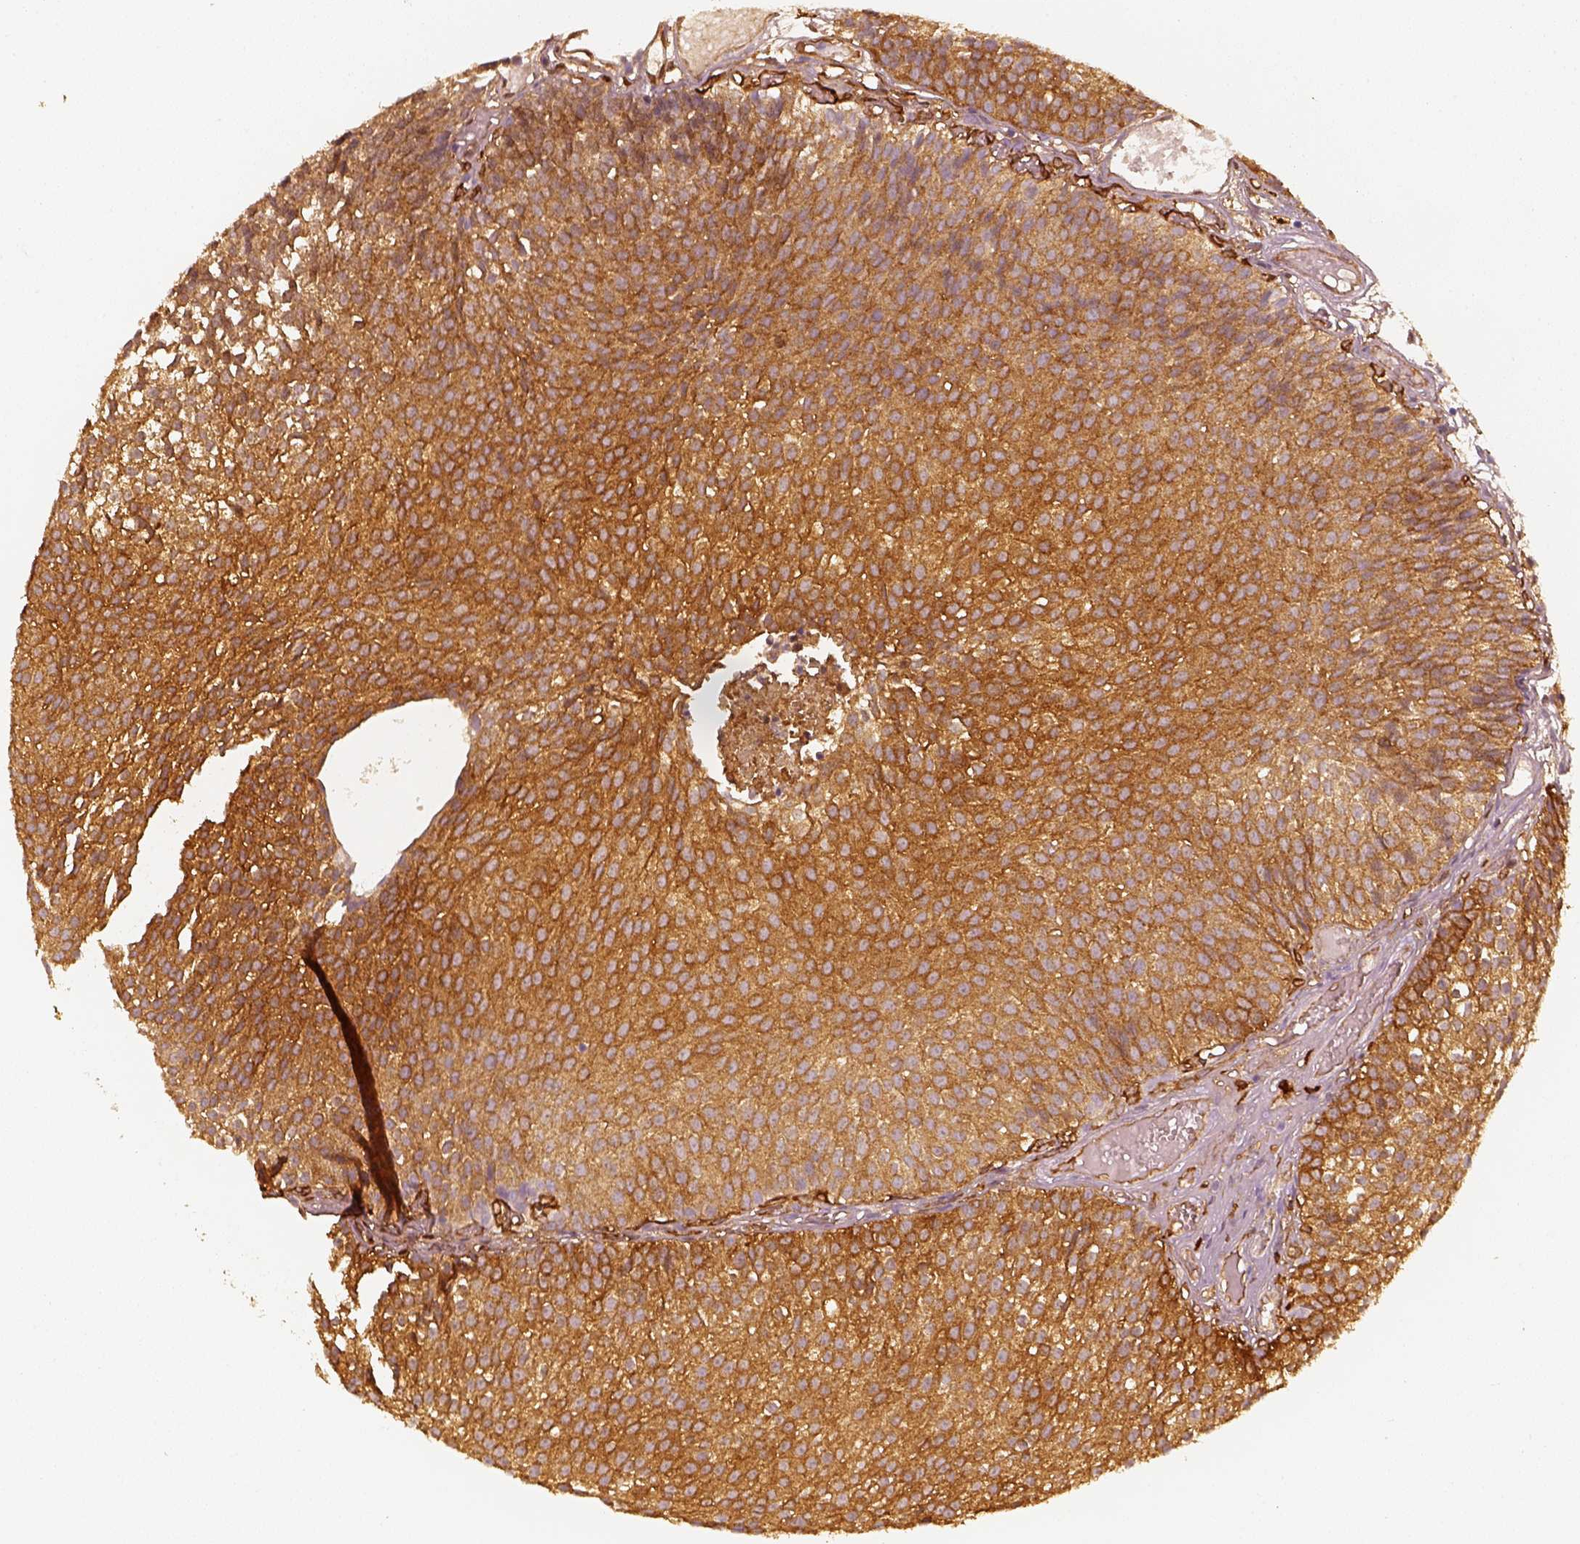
{"staining": {"intensity": "moderate", "quantity": ">75%", "location": "cytoplasmic/membranous"}, "tissue": "urothelial cancer", "cell_type": "Tumor cells", "image_type": "cancer", "snomed": [{"axis": "morphology", "description": "Urothelial carcinoma, Low grade"}, {"axis": "topography", "description": "Urinary bladder"}], "caption": "This micrograph exhibits immunohistochemistry staining of urothelial carcinoma (low-grade), with medium moderate cytoplasmic/membranous expression in about >75% of tumor cells.", "gene": "FSCN1", "patient": {"sex": "male", "age": 63}}